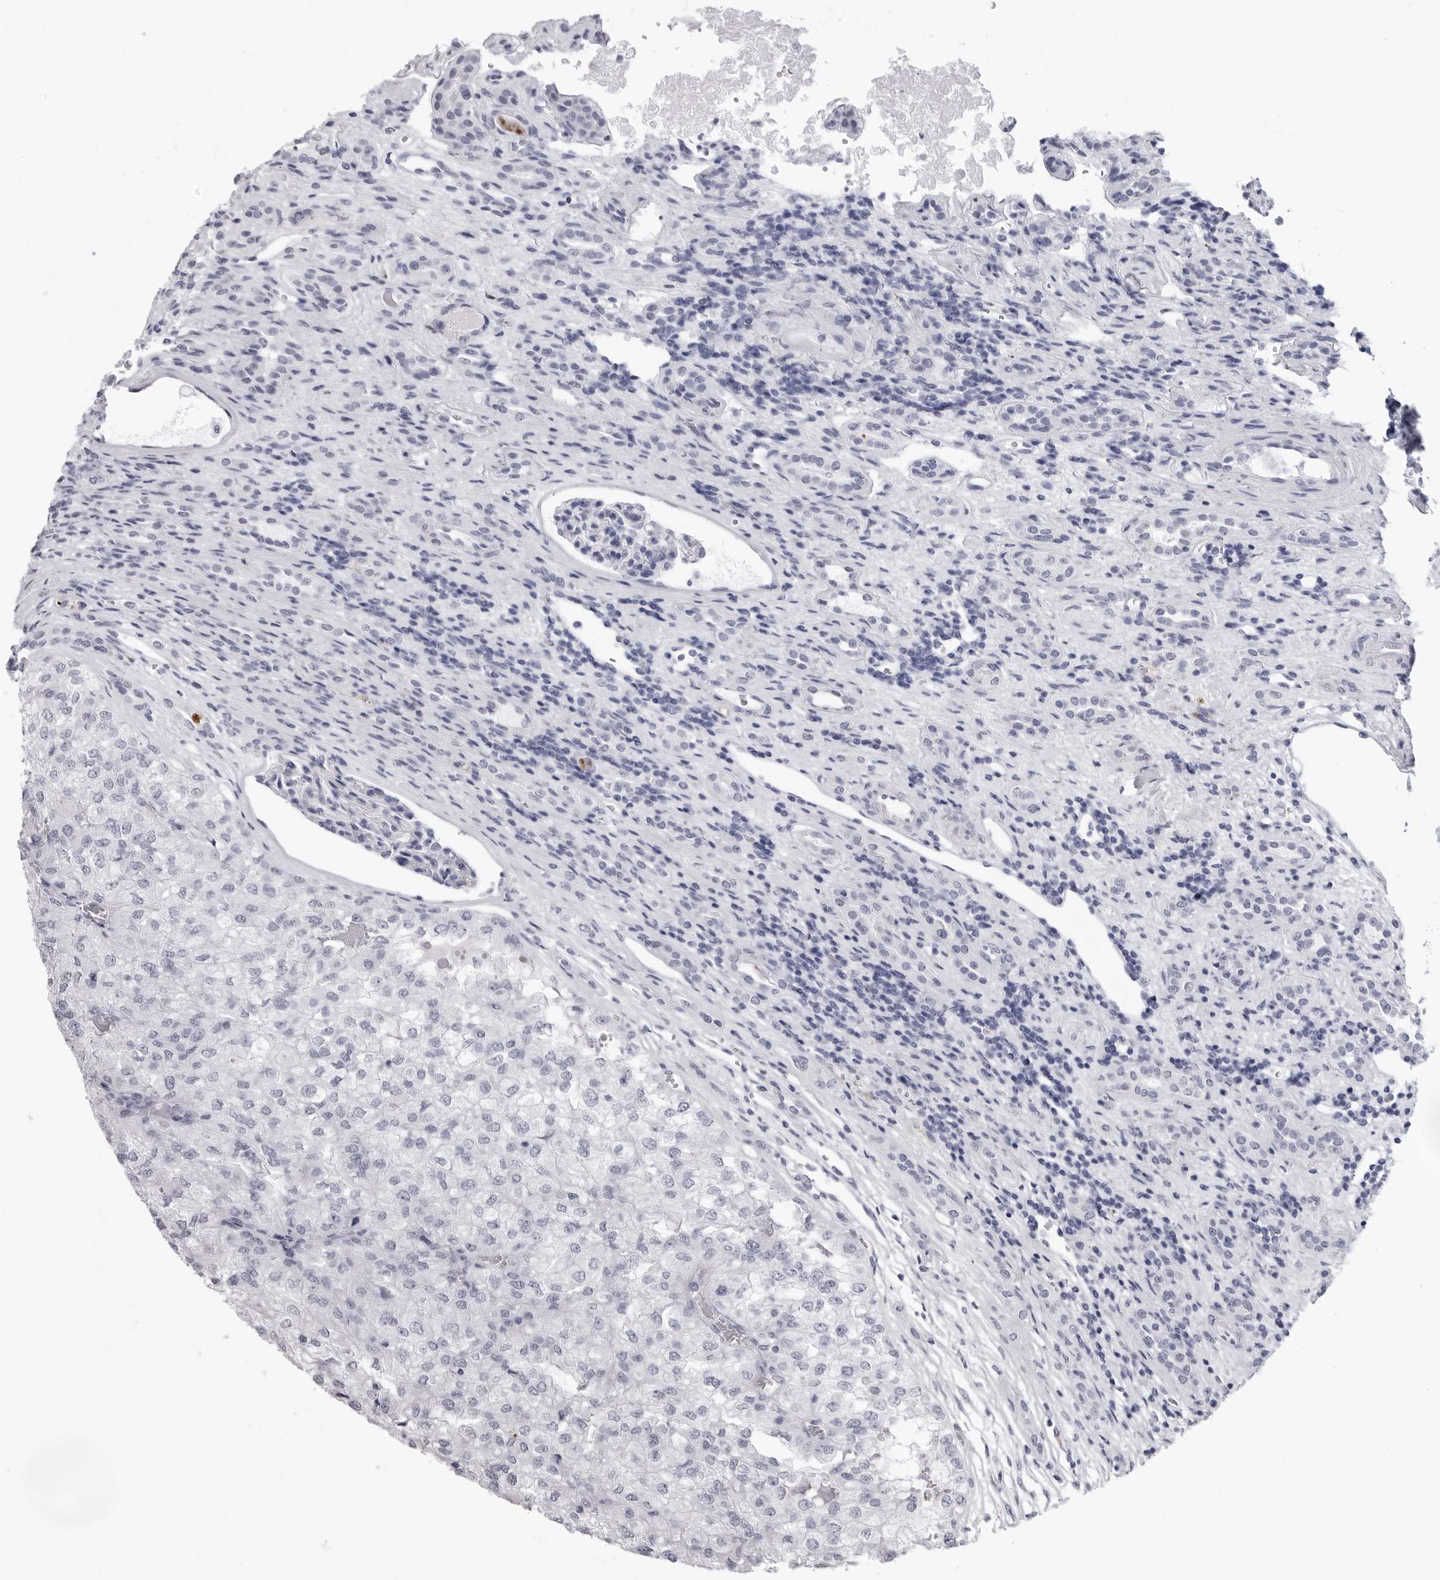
{"staining": {"intensity": "negative", "quantity": "none", "location": "none"}, "tissue": "renal cancer", "cell_type": "Tumor cells", "image_type": "cancer", "snomed": [{"axis": "morphology", "description": "Adenocarcinoma, NOS"}, {"axis": "topography", "description": "Kidney"}], "caption": "Renal cancer (adenocarcinoma) was stained to show a protein in brown. There is no significant positivity in tumor cells.", "gene": "LGALS4", "patient": {"sex": "female", "age": 54}}